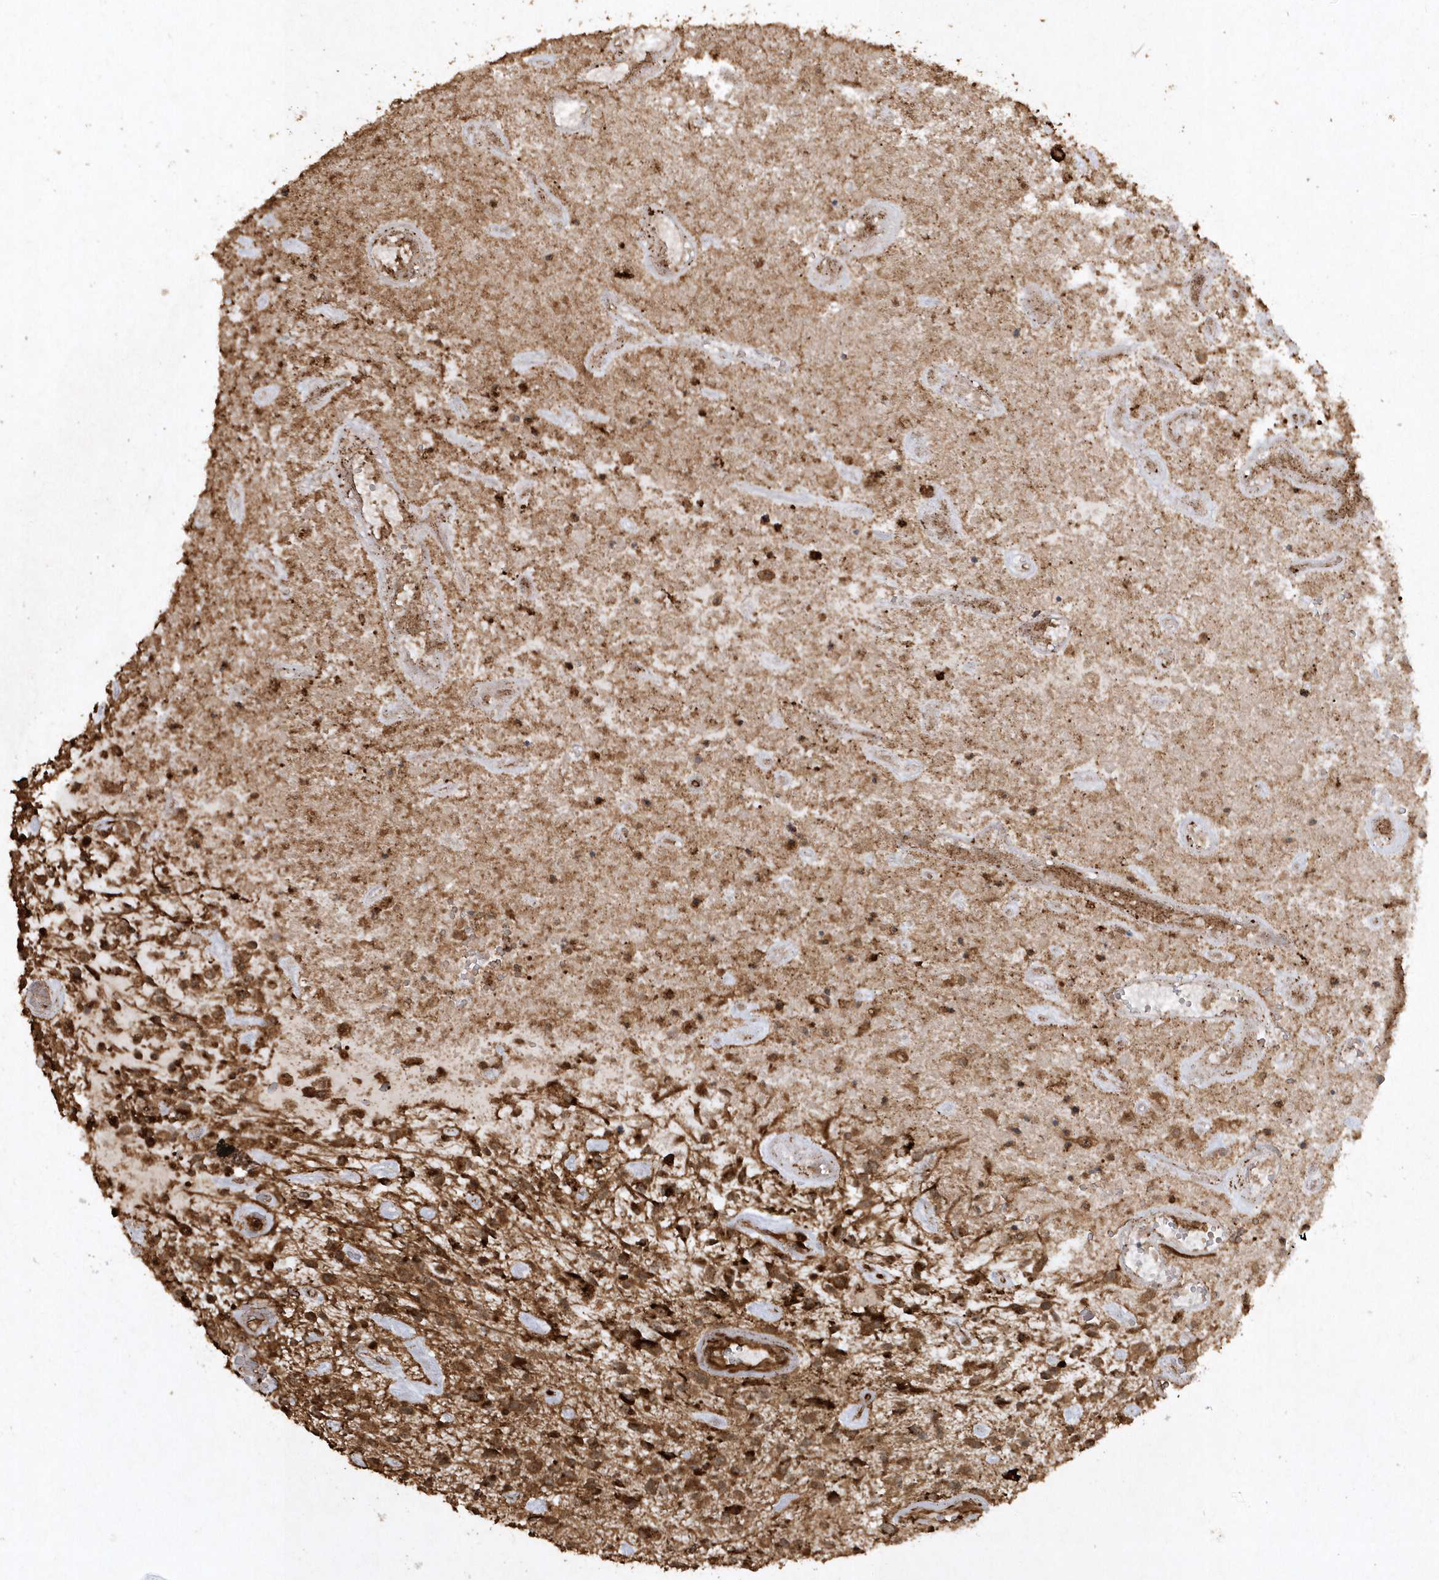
{"staining": {"intensity": "moderate", "quantity": "25%-75%", "location": "cytoplasmic/membranous"}, "tissue": "glioma", "cell_type": "Tumor cells", "image_type": "cancer", "snomed": [{"axis": "morphology", "description": "Glioma, malignant, High grade"}, {"axis": "topography", "description": "Brain"}], "caption": "Brown immunohistochemical staining in malignant glioma (high-grade) displays moderate cytoplasmic/membranous positivity in approximately 25%-75% of tumor cells.", "gene": "AVPI1", "patient": {"sex": "male", "age": 47}}